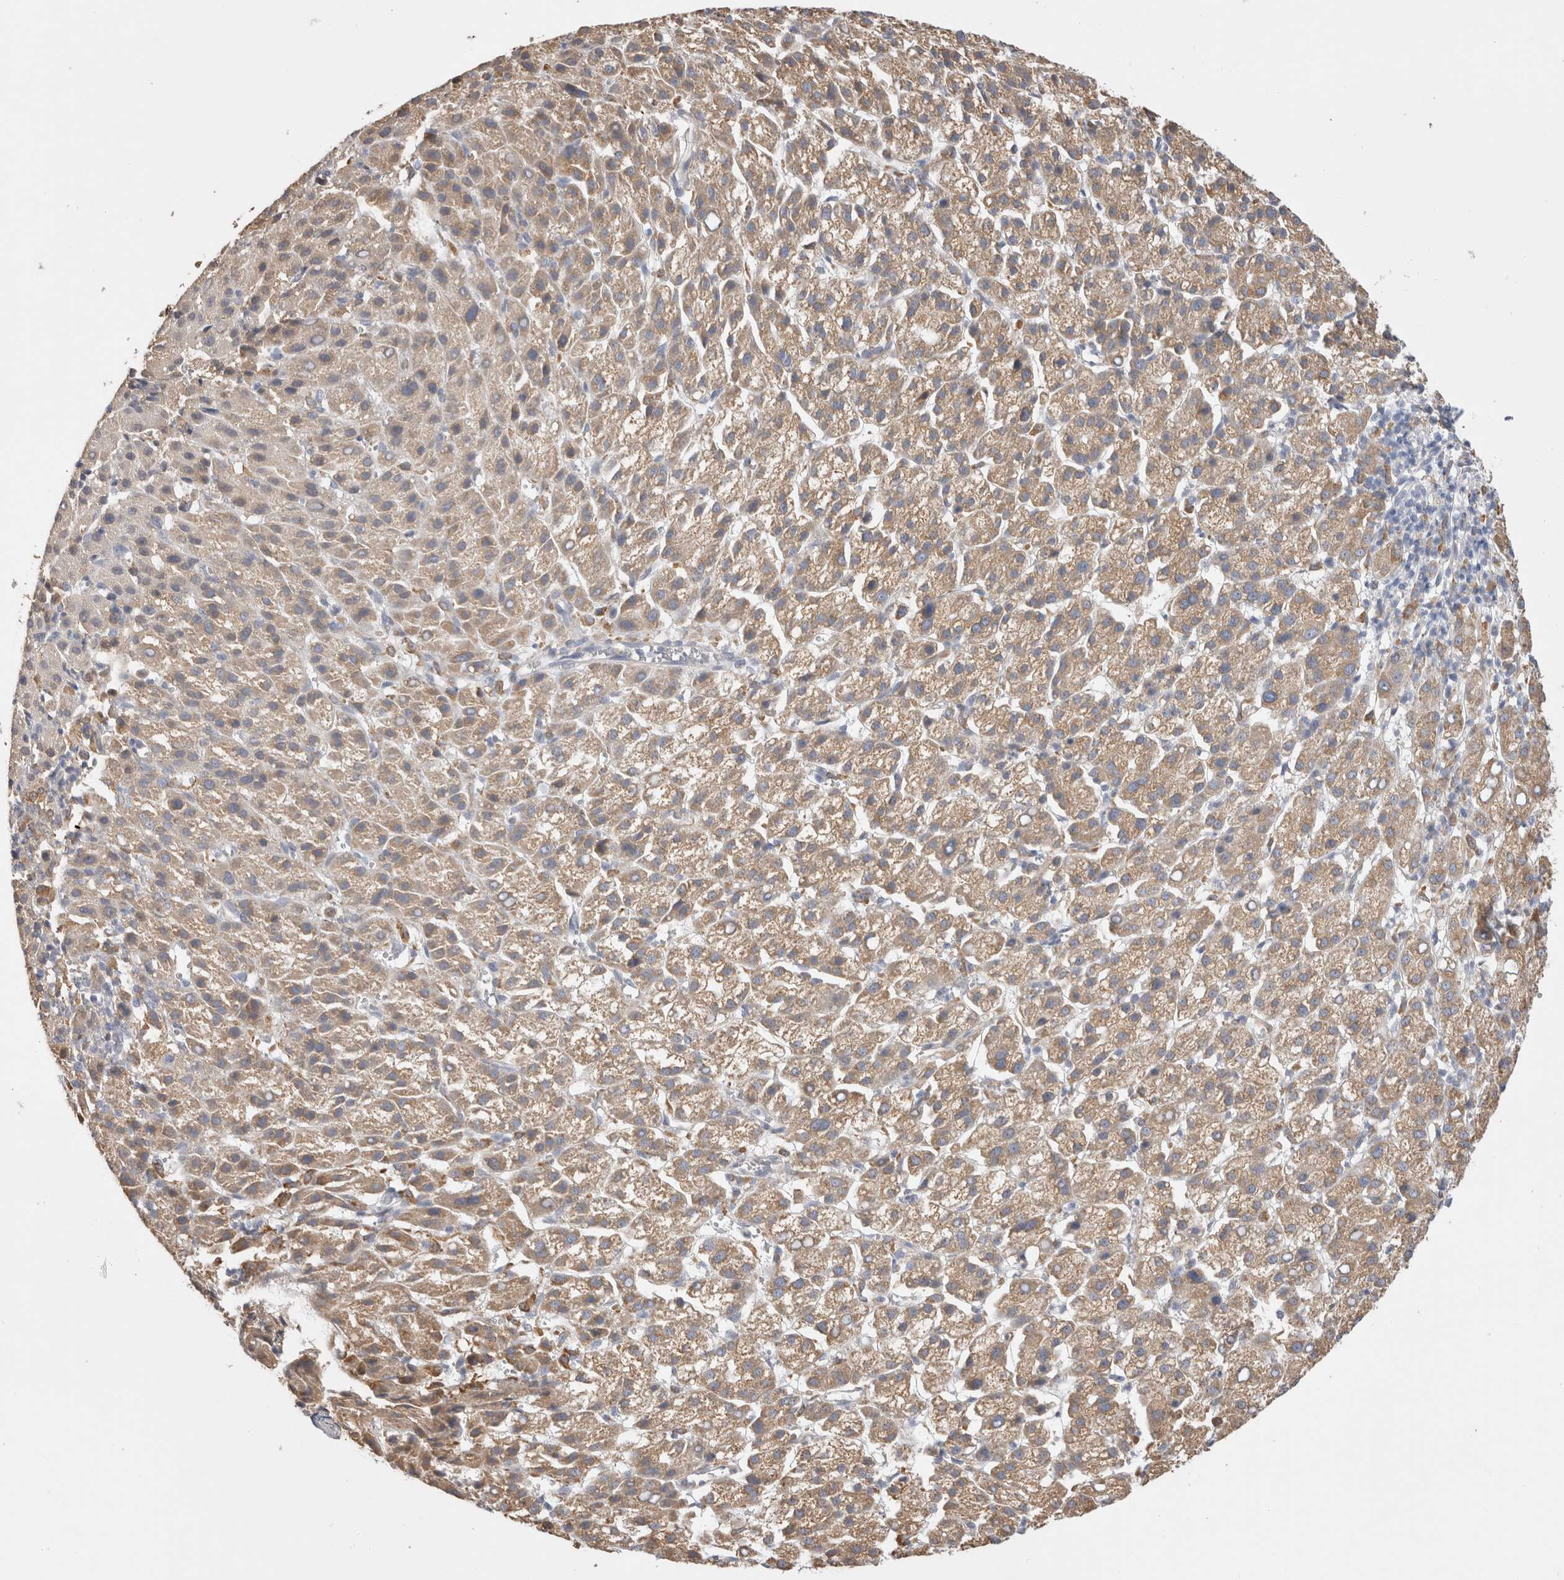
{"staining": {"intensity": "moderate", "quantity": ">75%", "location": "cytoplasmic/membranous"}, "tissue": "liver cancer", "cell_type": "Tumor cells", "image_type": "cancer", "snomed": [{"axis": "morphology", "description": "Carcinoma, Hepatocellular, NOS"}, {"axis": "topography", "description": "Liver"}], "caption": "Immunohistochemistry (IHC) of human hepatocellular carcinoma (liver) shows medium levels of moderate cytoplasmic/membranous staining in approximately >75% of tumor cells.", "gene": "LRPAP1", "patient": {"sex": "female", "age": 58}}